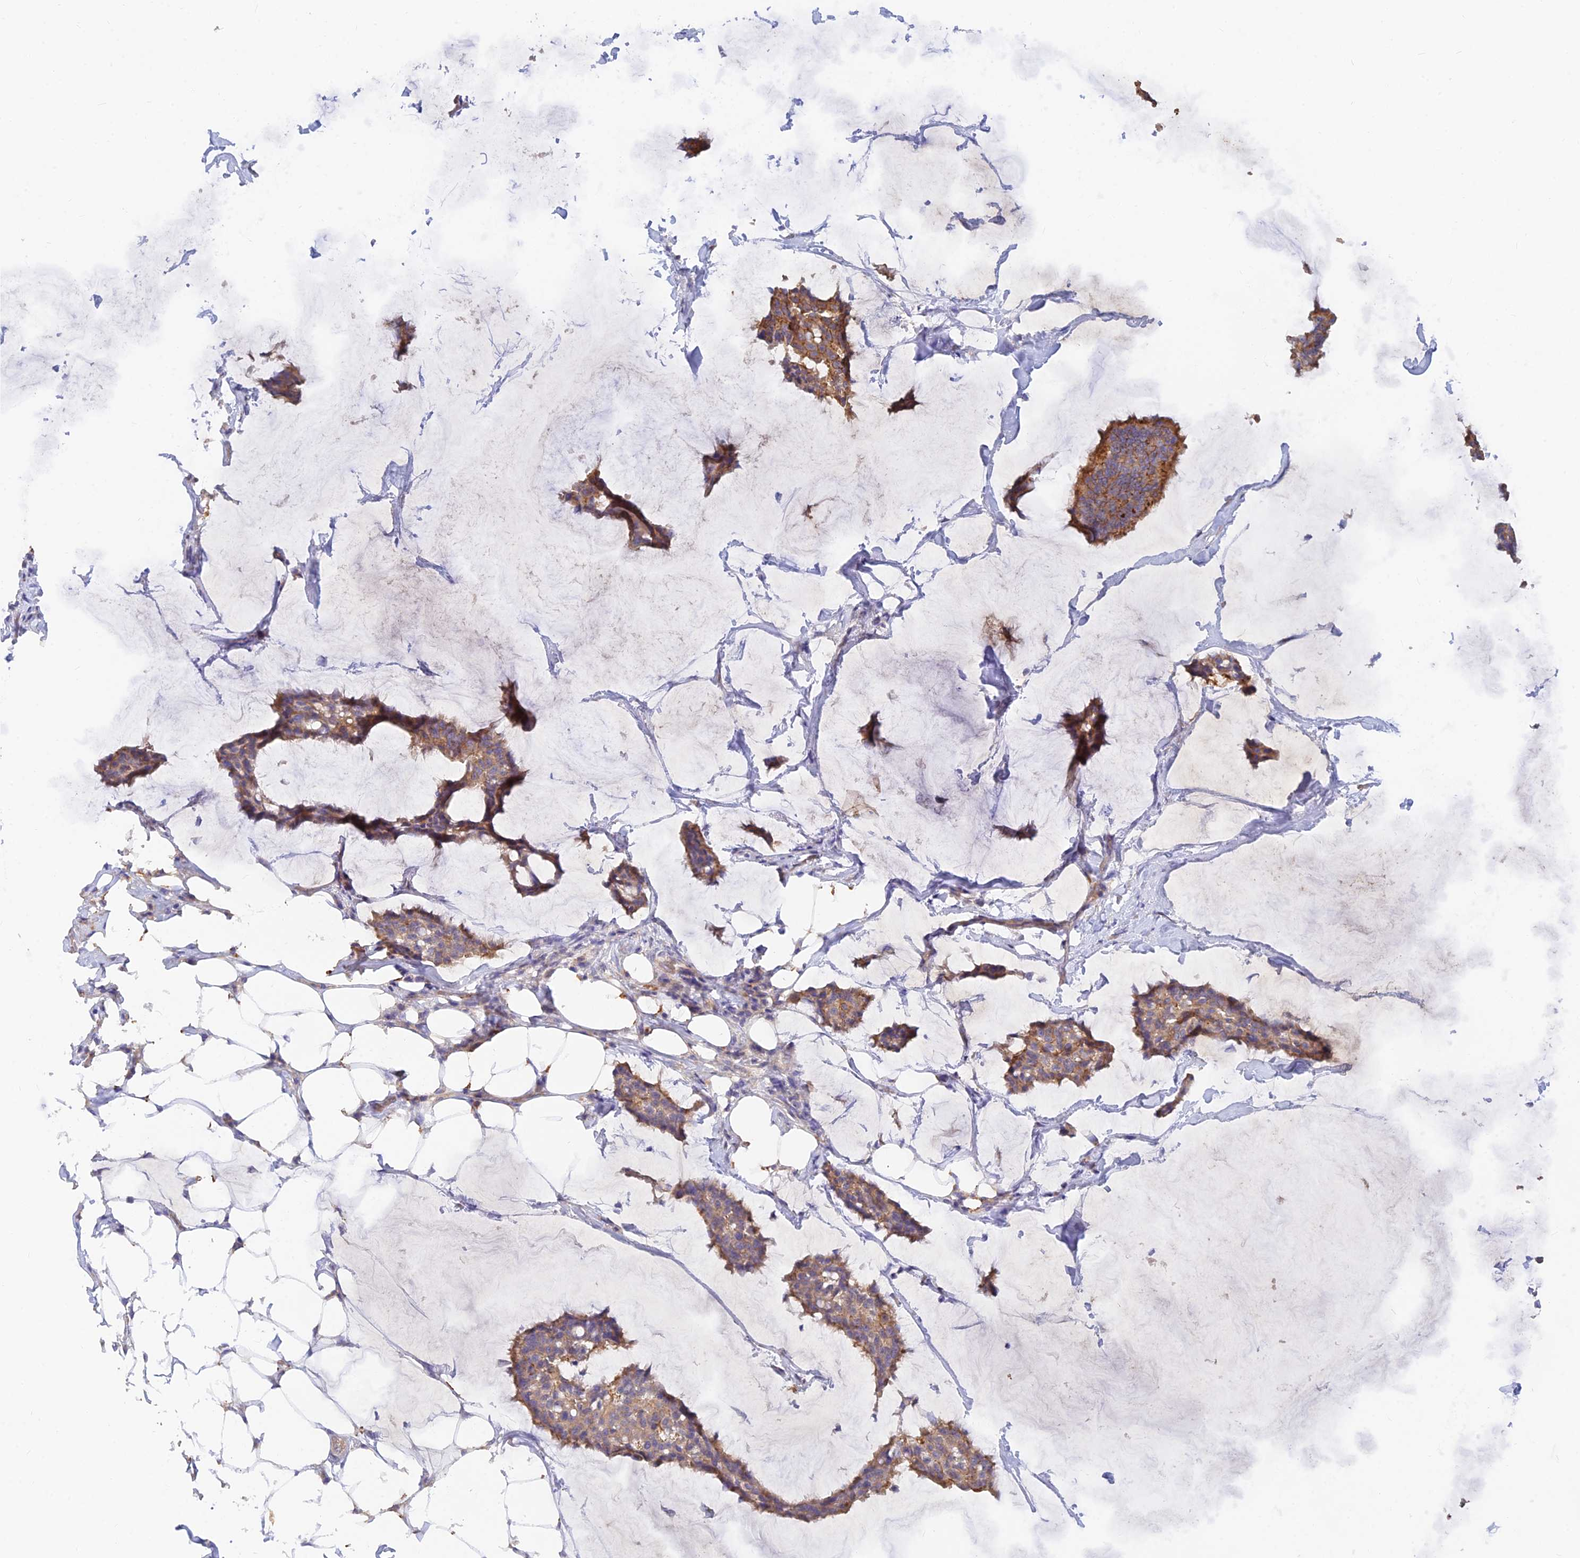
{"staining": {"intensity": "moderate", "quantity": ">75%", "location": "cytoplasmic/membranous"}, "tissue": "breast cancer", "cell_type": "Tumor cells", "image_type": "cancer", "snomed": [{"axis": "morphology", "description": "Duct carcinoma"}, {"axis": "topography", "description": "Breast"}], "caption": "IHC of breast cancer (invasive ductal carcinoma) displays medium levels of moderate cytoplasmic/membranous staining in approximately >75% of tumor cells.", "gene": "ARRDC1", "patient": {"sex": "female", "age": 93}}